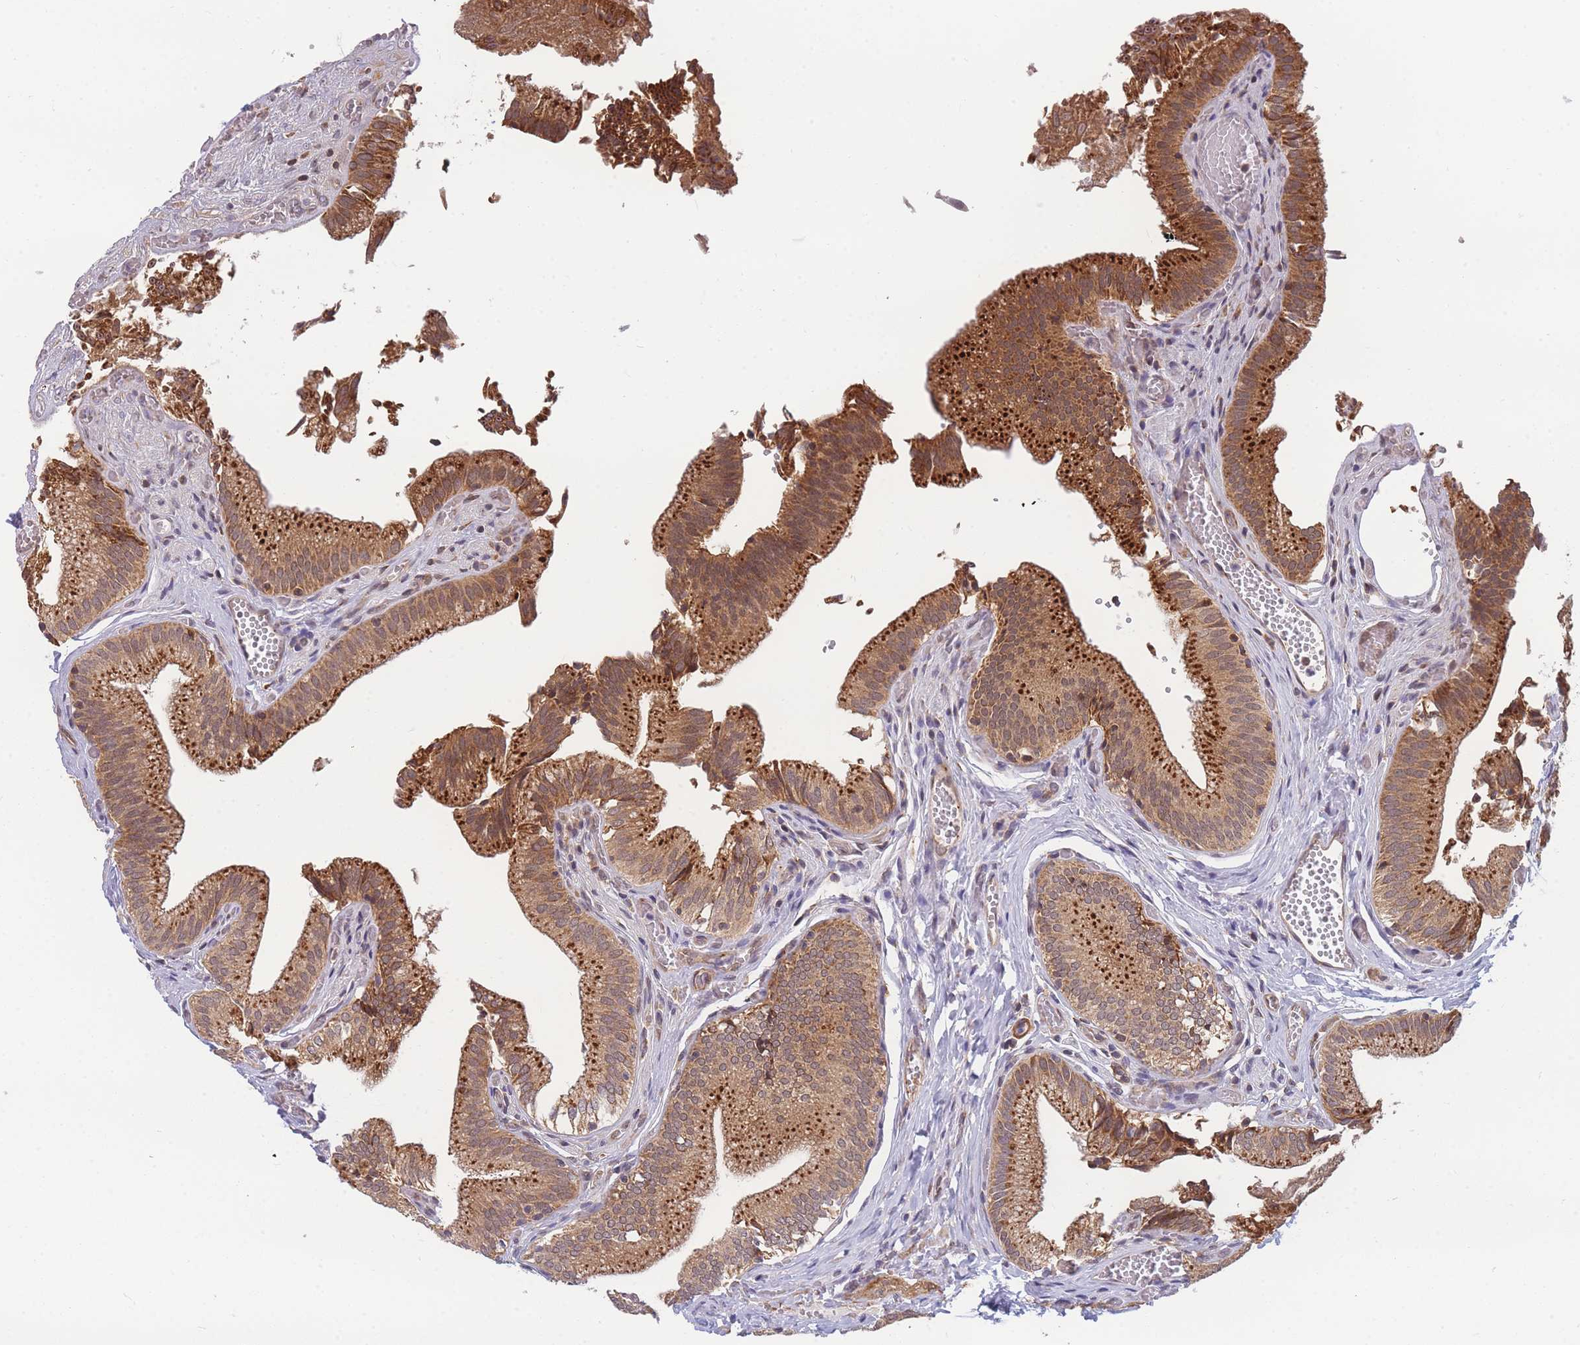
{"staining": {"intensity": "strong", "quantity": ">75%", "location": "cytoplasmic/membranous"}, "tissue": "gallbladder", "cell_type": "Glandular cells", "image_type": "normal", "snomed": [{"axis": "morphology", "description": "Normal tissue, NOS"}, {"axis": "topography", "description": "Gallbladder"}, {"axis": "topography", "description": "Peripheral nerve tissue"}], "caption": "High-power microscopy captured an immunohistochemistry (IHC) photomicrograph of normal gallbladder, revealing strong cytoplasmic/membranous staining in about >75% of glandular cells.", "gene": "ENSG00000276345", "patient": {"sex": "male", "age": 17}}